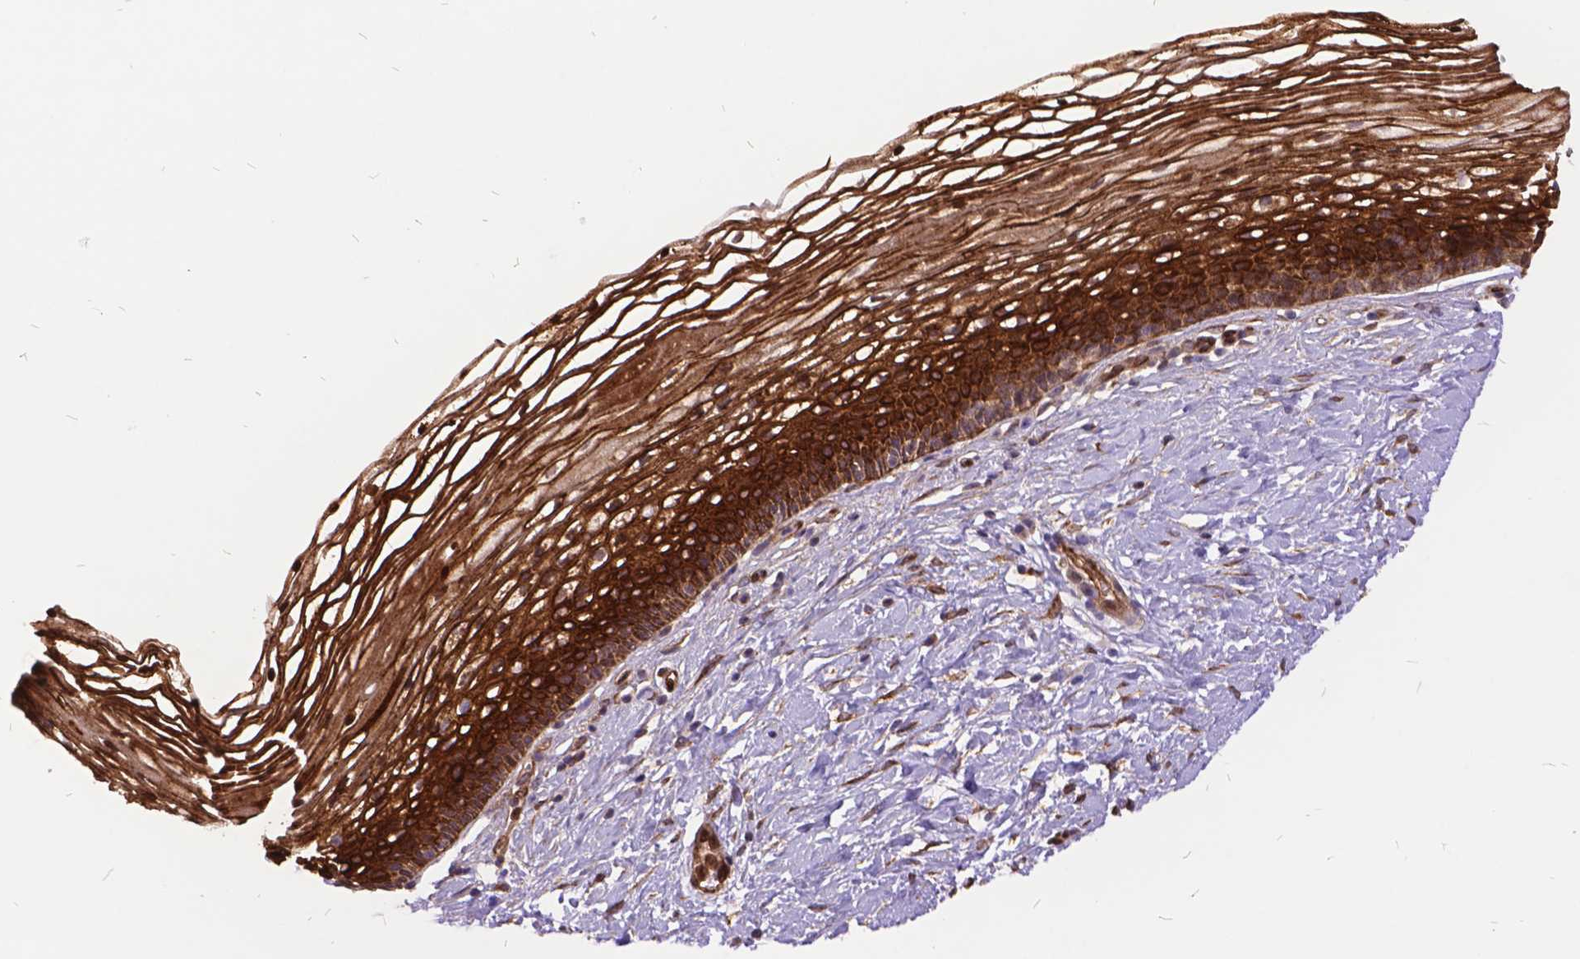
{"staining": {"intensity": "moderate", "quantity": ">75%", "location": "cytoplasmic/membranous"}, "tissue": "cervix", "cell_type": "Glandular cells", "image_type": "normal", "snomed": [{"axis": "morphology", "description": "Normal tissue, NOS"}, {"axis": "topography", "description": "Cervix"}], "caption": "Protein expression analysis of benign cervix shows moderate cytoplasmic/membranous expression in about >75% of glandular cells. The protein of interest is shown in brown color, while the nuclei are stained blue.", "gene": "GRB7", "patient": {"sex": "female", "age": 34}}